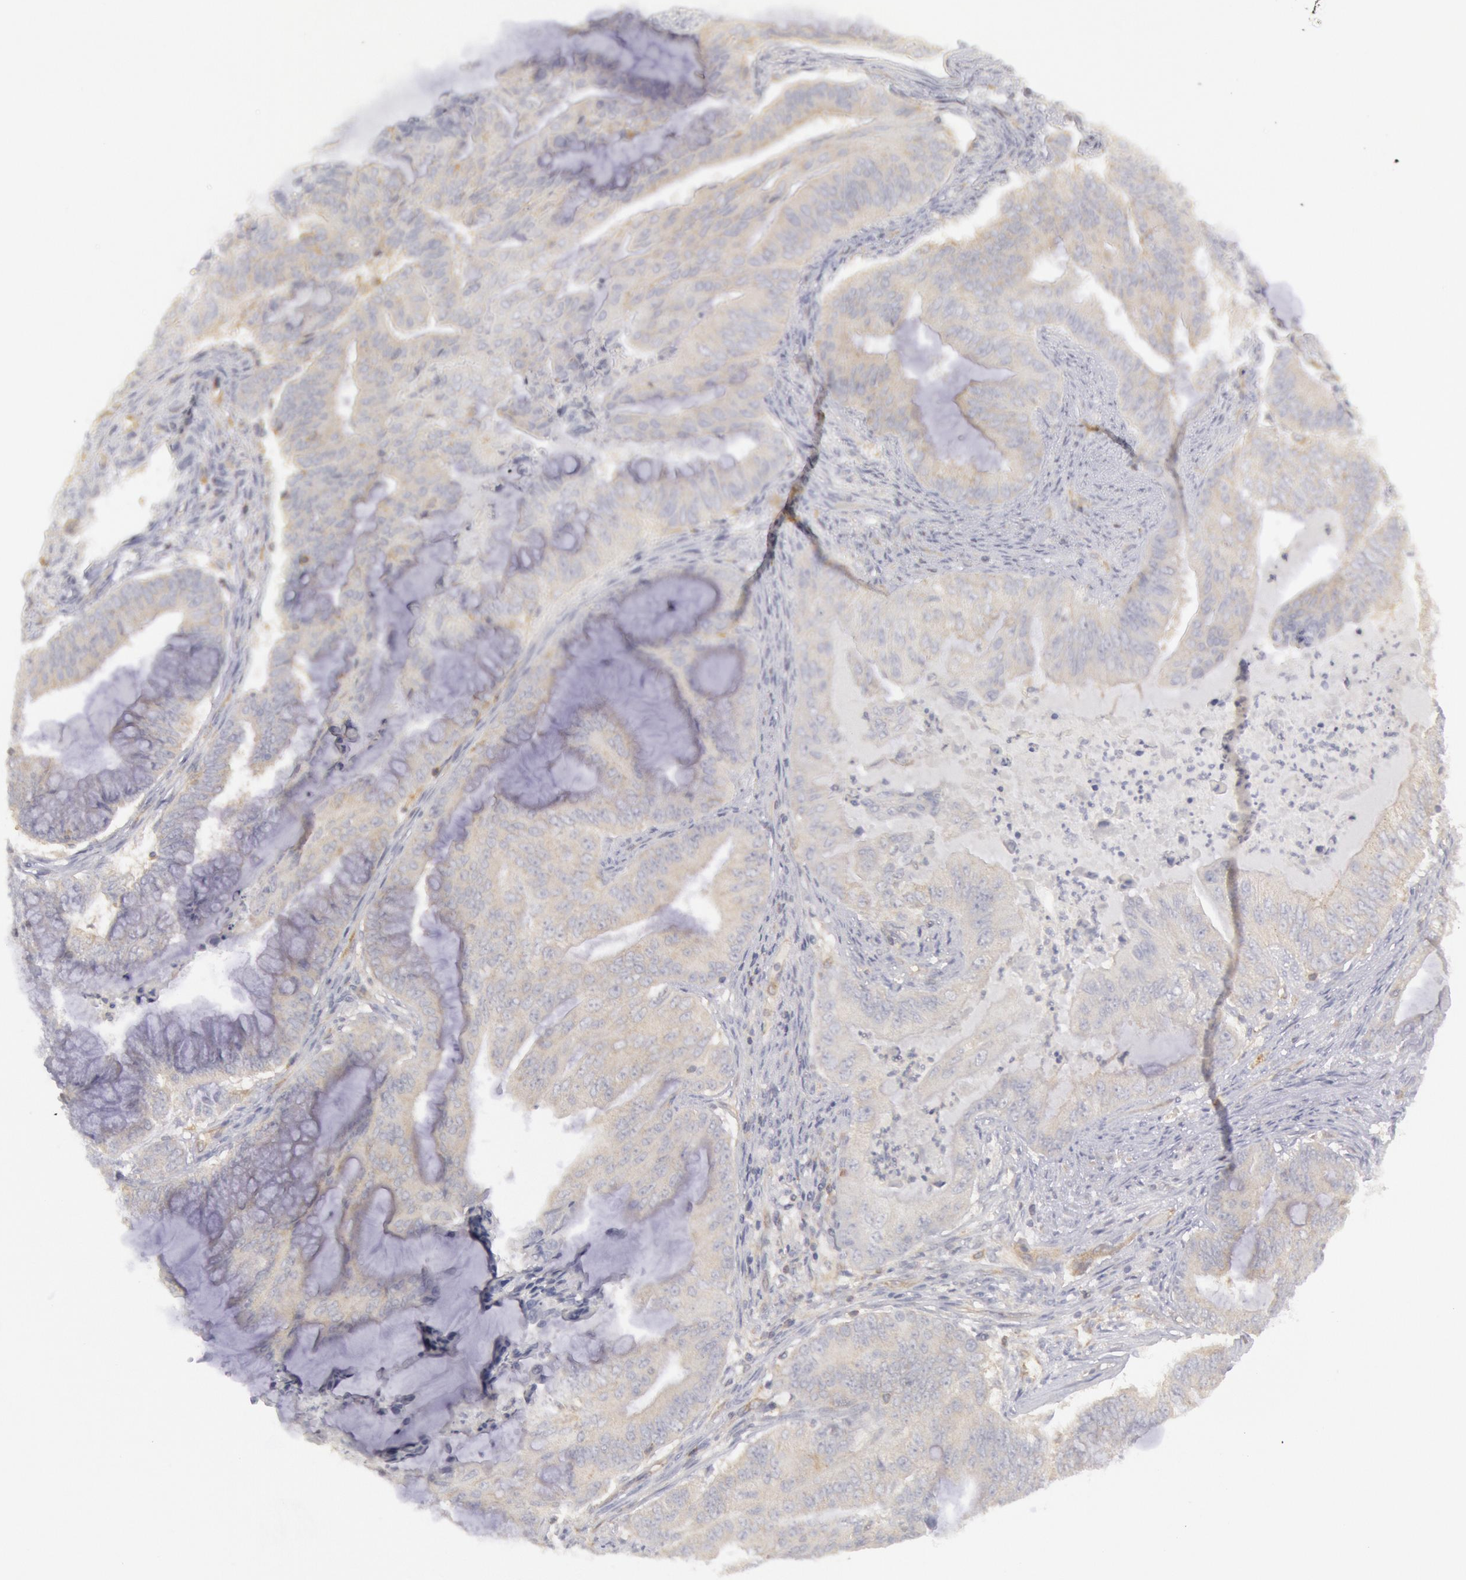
{"staining": {"intensity": "negative", "quantity": "none", "location": "none"}, "tissue": "endometrial cancer", "cell_type": "Tumor cells", "image_type": "cancer", "snomed": [{"axis": "morphology", "description": "Adenocarcinoma, NOS"}, {"axis": "topography", "description": "Endometrium"}], "caption": "Photomicrograph shows no significant protein expression in tumor cells of endometrial adenocarcinoma.", "gene": "IKBKB", "patient": {"sex": "female", "age": 63}}